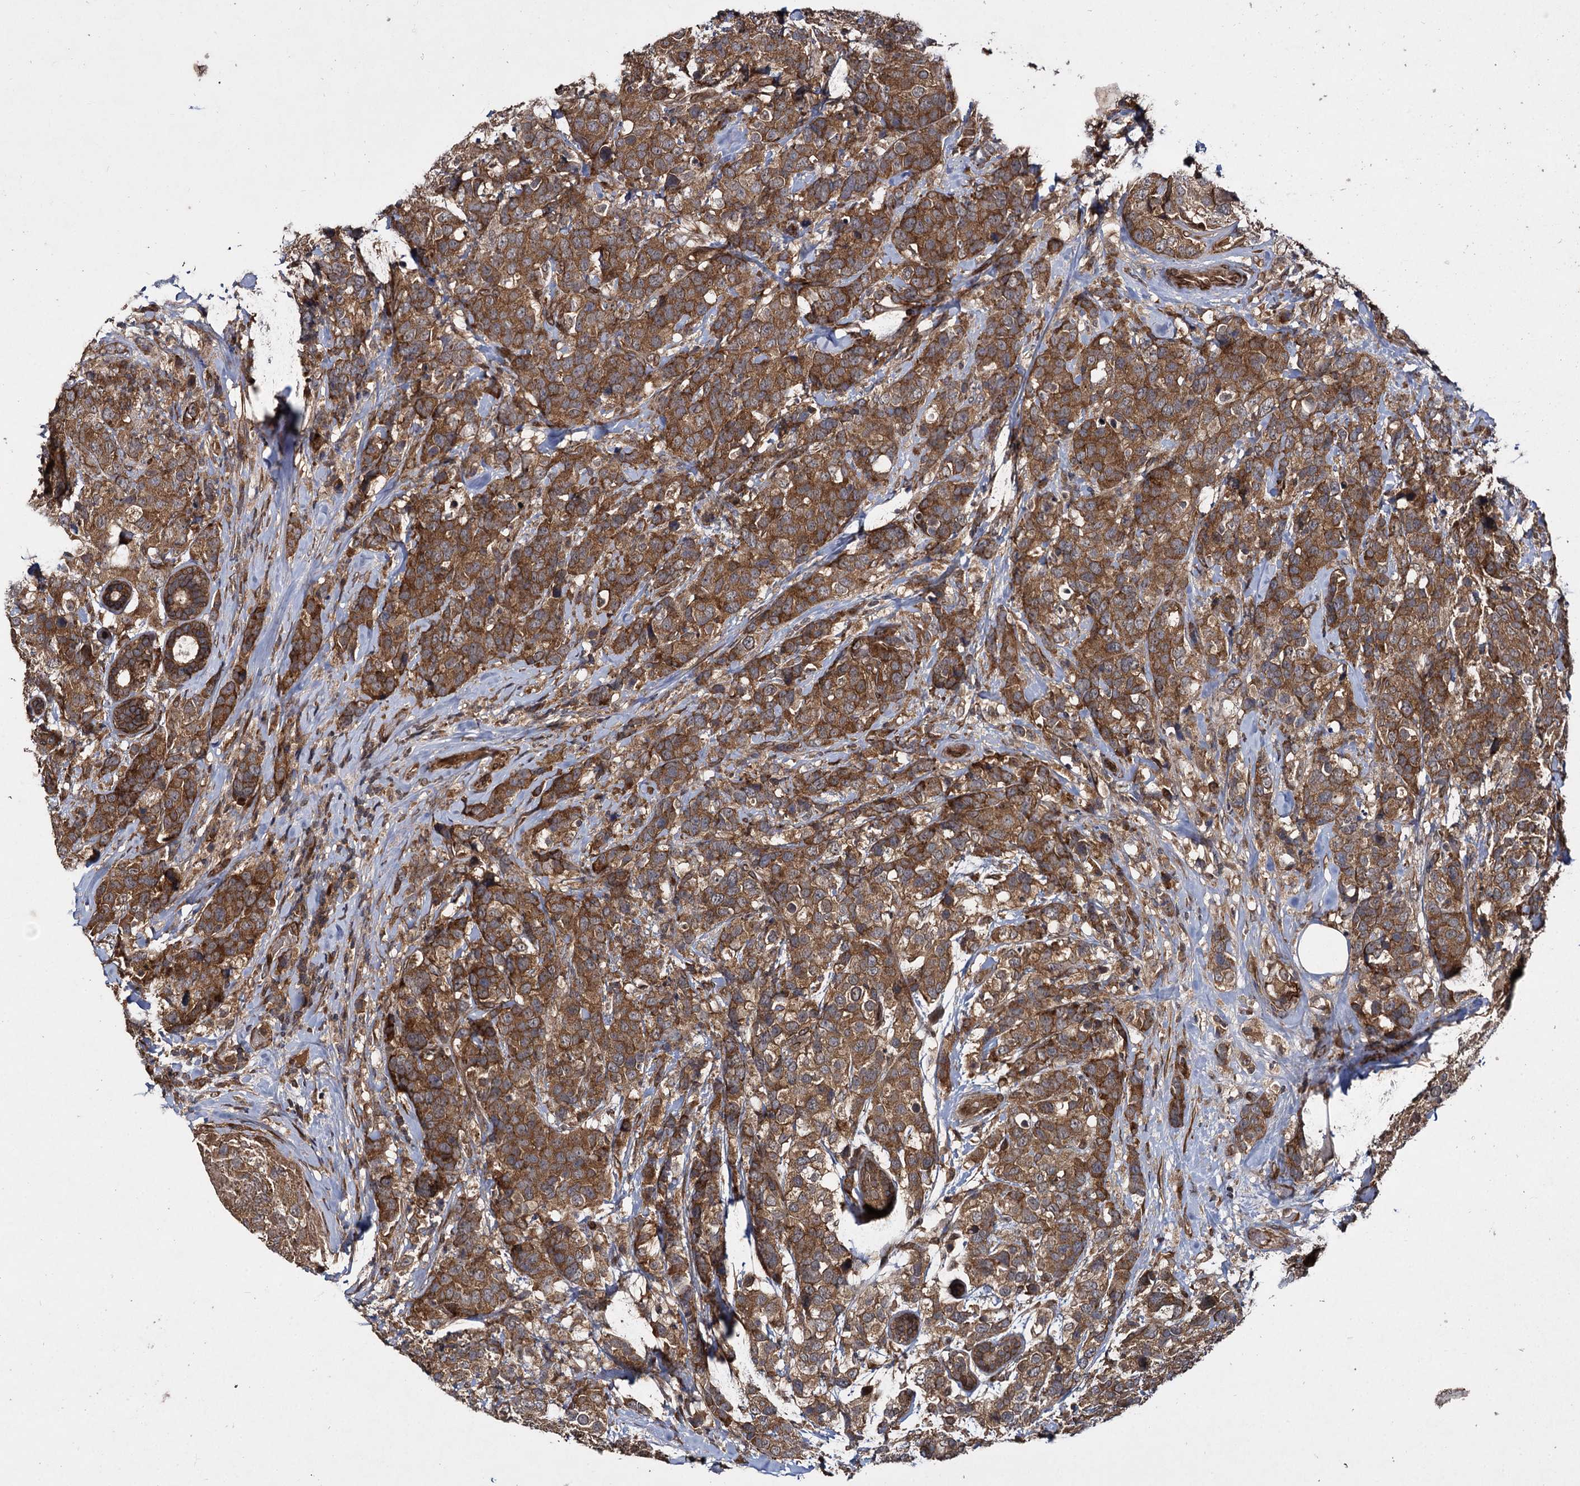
{"staining": {"intensity": "moderate", "quantity": ">75%", "location": "cytoplasmic/membranous"}, "tissue": "breast cancer", "cell_type": "Tumor cells", "image_type": "cancer", "snomed": [{"axis": "morphology", "description": "Lobular carcinoma"}, {"axis": "topography", "description": "Breast"}], "caption": "Immunohistochemical staining of lobular carcinoma (breast) exhibits medium levels of moderate cytoplasmic/membranous protein positivity in approximately >75% of tumor cells.", "gene": "DCP1B", "patient": {"sex": "female", "age": 59}}